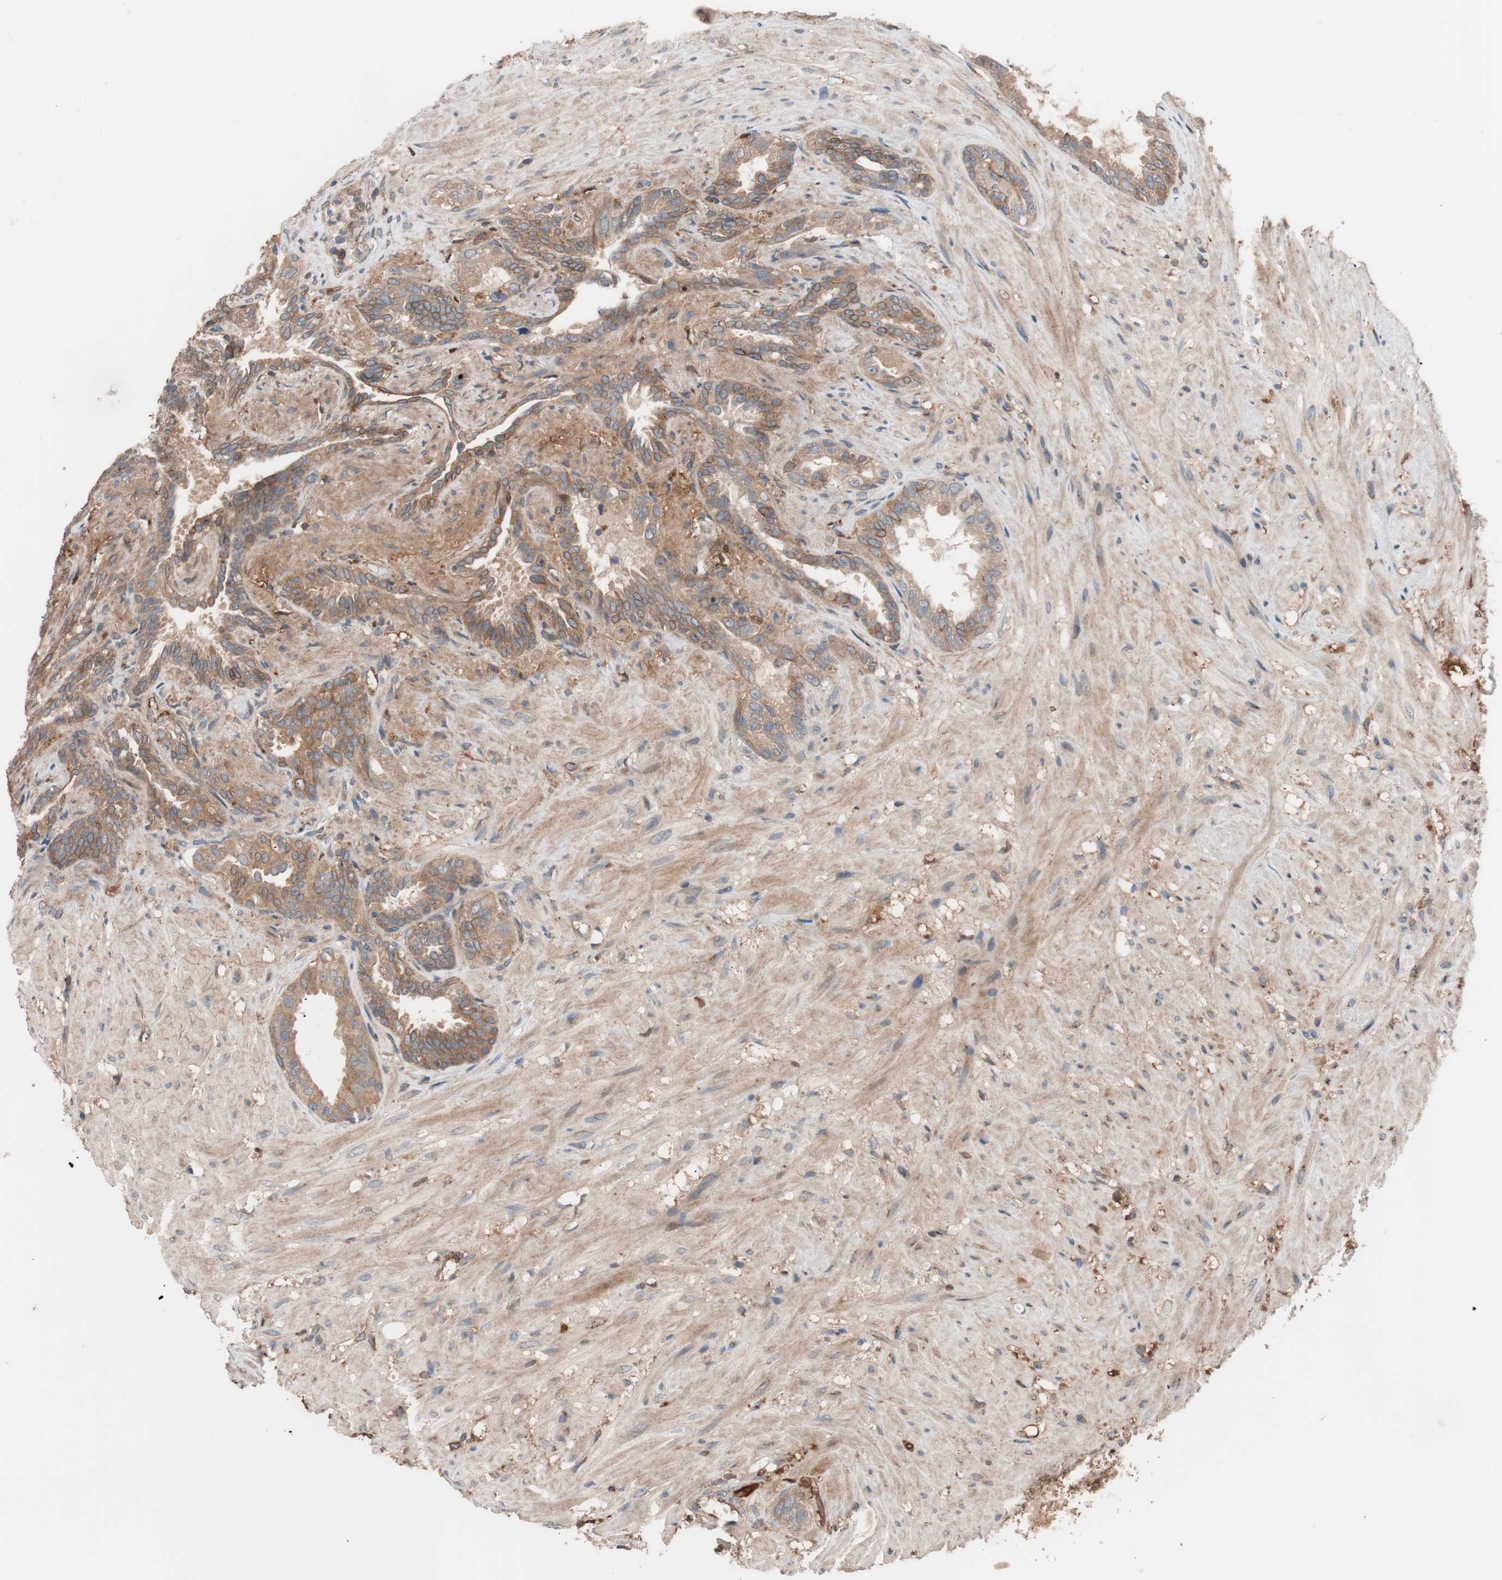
{"staining": {"intensity": "moderate", "quantity": ">75%", "location": "cytoplasmic/membranous"}, "tissue": "seminal vesicle", "cell_type": "Glandular cells", "image_type": "normal", "snomed": [{"axis": "morphology", "description": "Normal tissue, NOS"}, {"axis": "topography", "description": "Seminal veicle"}], "caption": "Brown immunohistochemical staining in normal seminal vesicle reveals moderate cytoplasmic/membranous expression in about >75% of glandular cells.", "gene": "SDC4", "patient": {"sex": "male", "age": 61}}